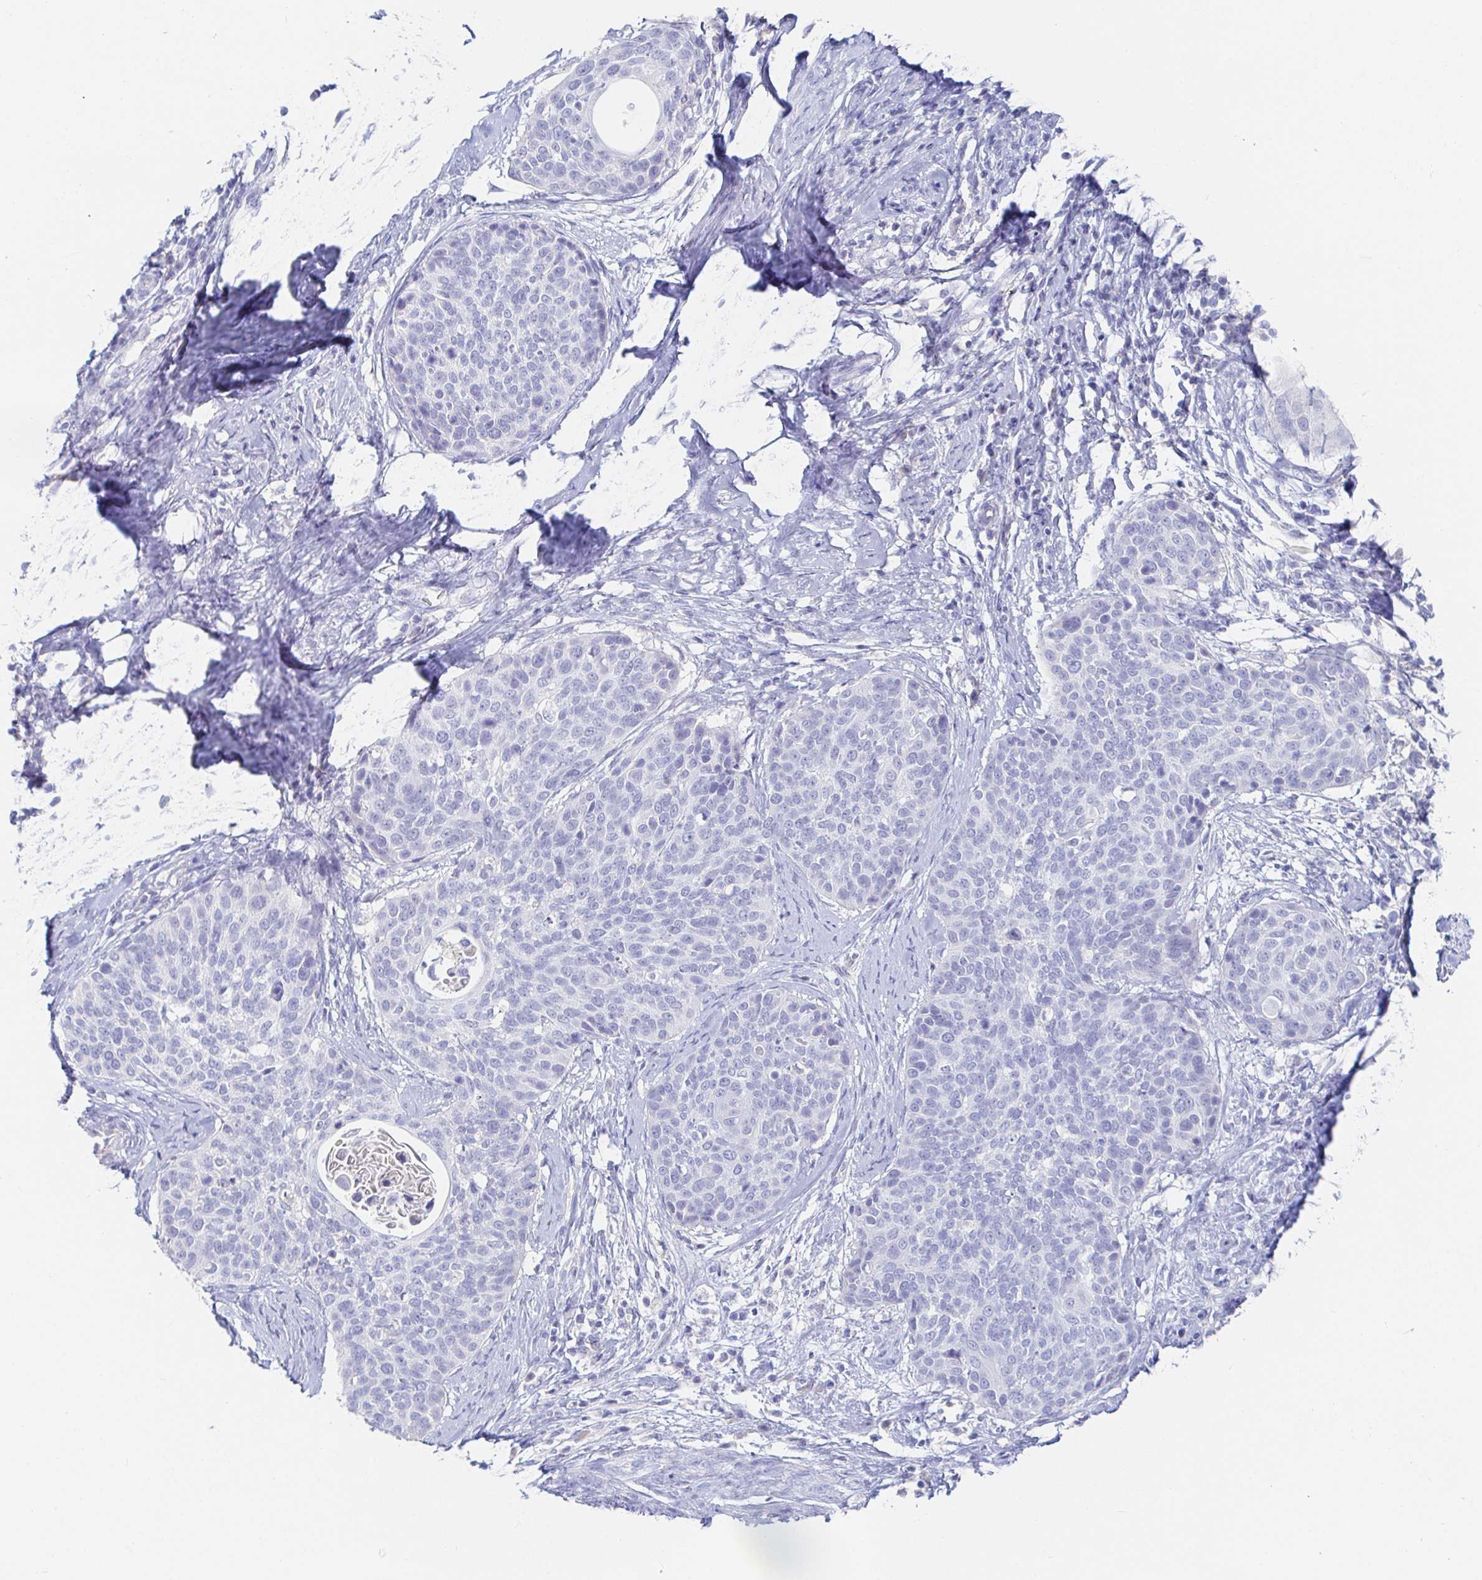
{"staining": {"intensity": "negative", "quantity": "none", "location": "none"}, "tissue": "cervical cancer", "cell_type": "Tumor cells", "image_type": "cancer", "snomed": [{"axis": "morphology", "description": "Squamous cell carcinoma, NOS"}, {"axis": "topography", "description": "Cervix"}], "caption": "An immunohistochemistry photomicrograph of cervical squamous cell carcinoma is shown. There is no staining in tumor cells of cervical squamous cell carcinoma.", "gene": "PDE6B", "patient": {"sex": "female", "age": 69}}